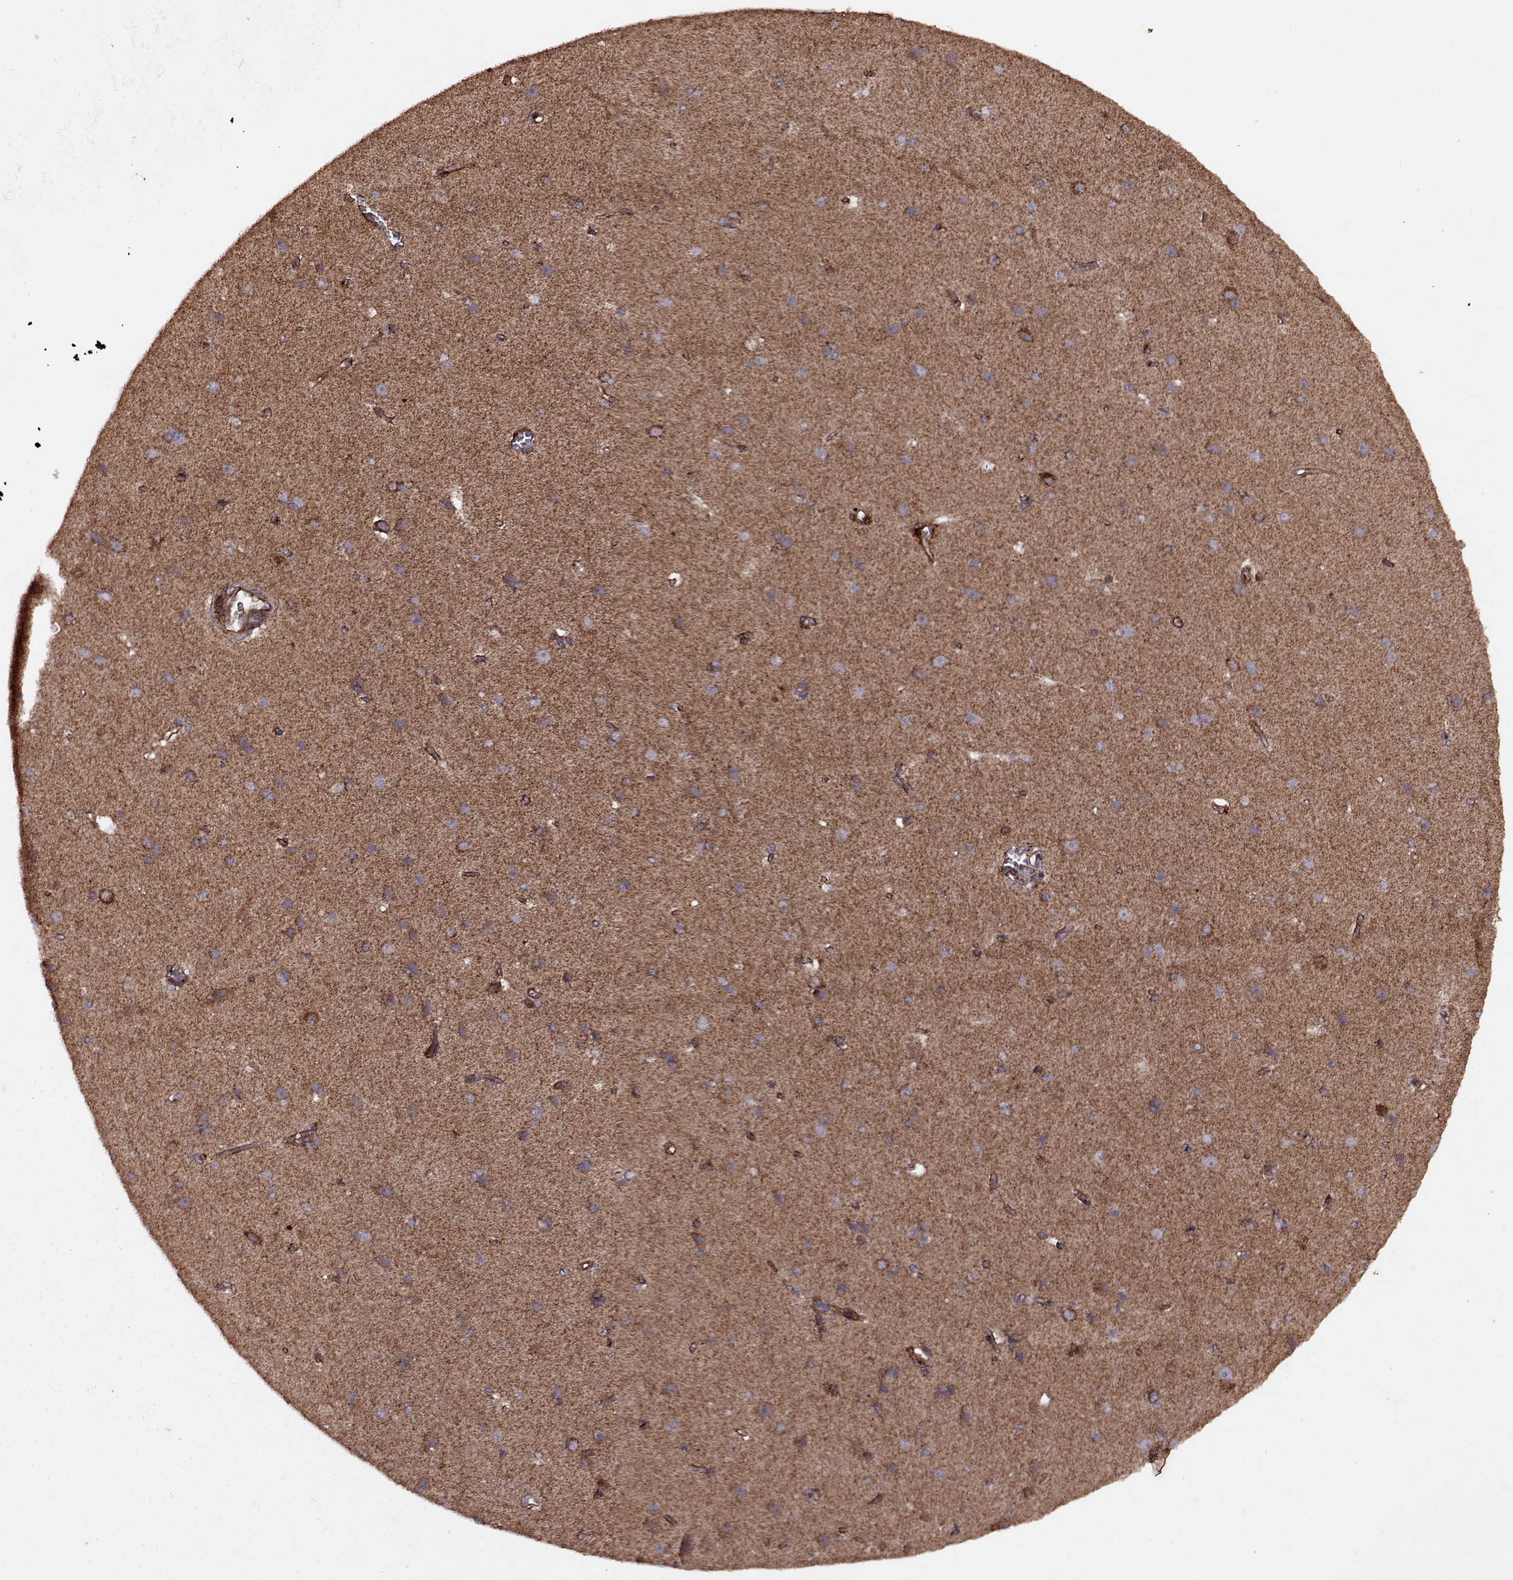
{"staining": {"intensity": "moderate", "quantity": ">75%", "location": "cytoplasmic/membranous"}, "tissue": "cerebral cortex", "cell_type": "Endothelial cells", "image_type": "normal", "snomed": [{"axis": "morphology", "description": "Normal tissue, NOS"}, {"axis": "topography", "description": "Cerebral cortex"}], "caption": "The image reveals immunohistochemical staining of unremarkable cerebral cortex. There is moderate cytoplasmic/membranous staining is seen in approximately >75% of endothelial cells.", "gene": "ENSG00000285130", "patient": {"sex": "male", "age": 37}}